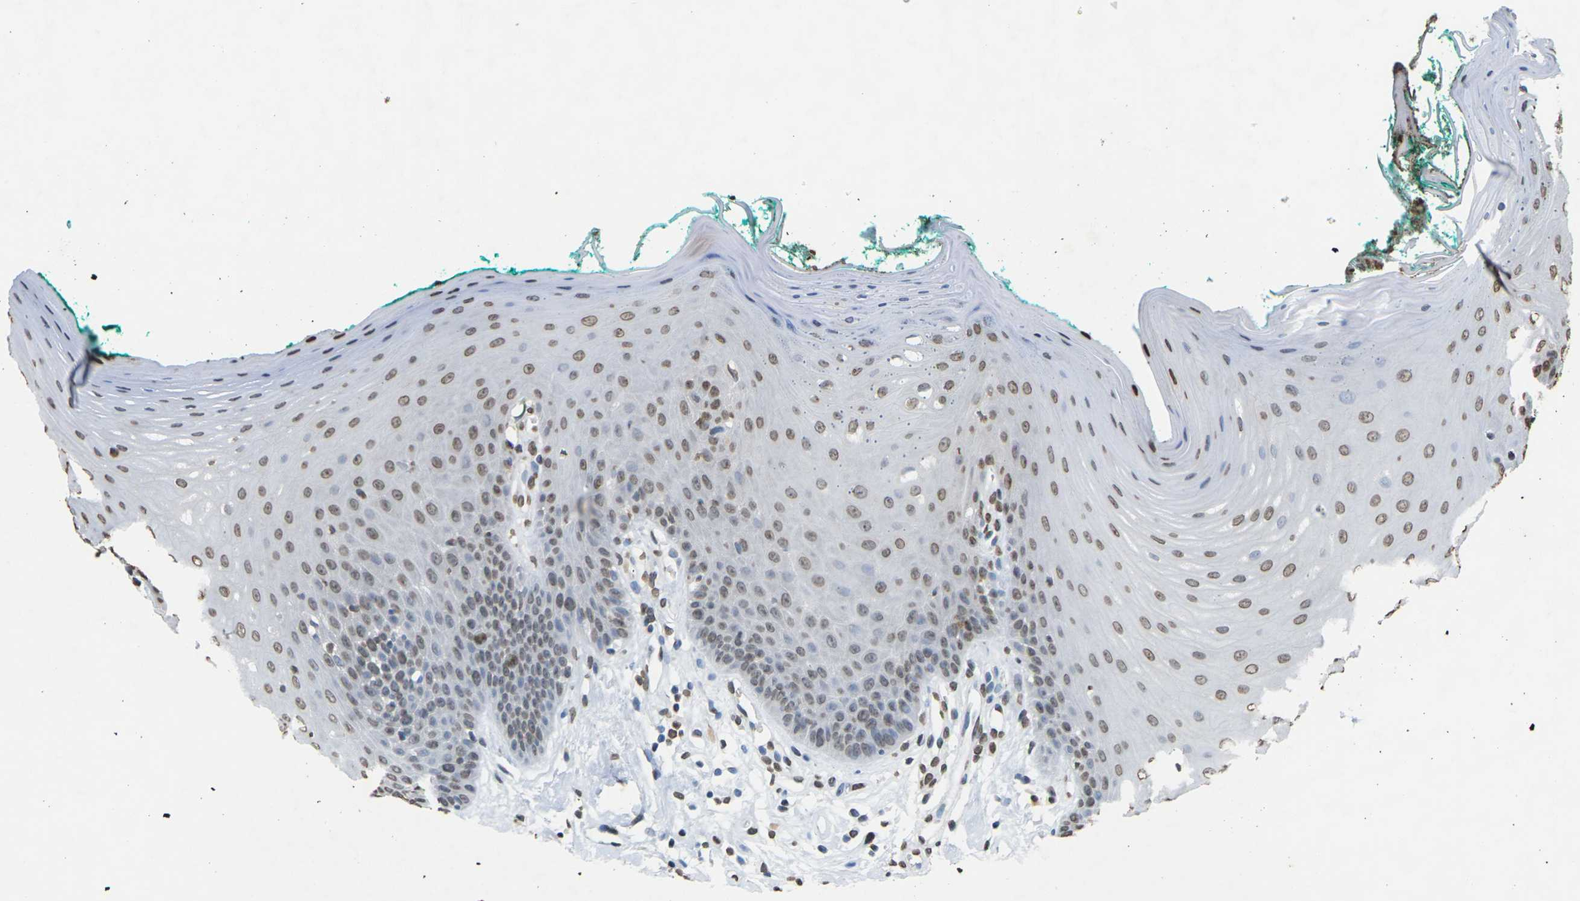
{"staining": {"intensity": "weak", "quantity": "25%-75%", "location": "nuclear"}, "tissue": "oral mucosa", "cell_type": "Squamous epithelial cells", "image_type": "normal", "snomed": [{"axis": "morphology", "description": "Normal tissue, NOS"}, {"axis": "topography", "description": "Skeletal muscle"}, {"axis": "topography", "description": "Oral tissue"}], "caption": "The micrograph shows staining of benign oral mucosa, revealing weak nuclear protein expression (brown color) within squamous epithelial cells. (DAB = brown stain, brightfield microscopy at high magnification).", "gene": "EMSY", "patient": {"sex": "male", "age": 58}}